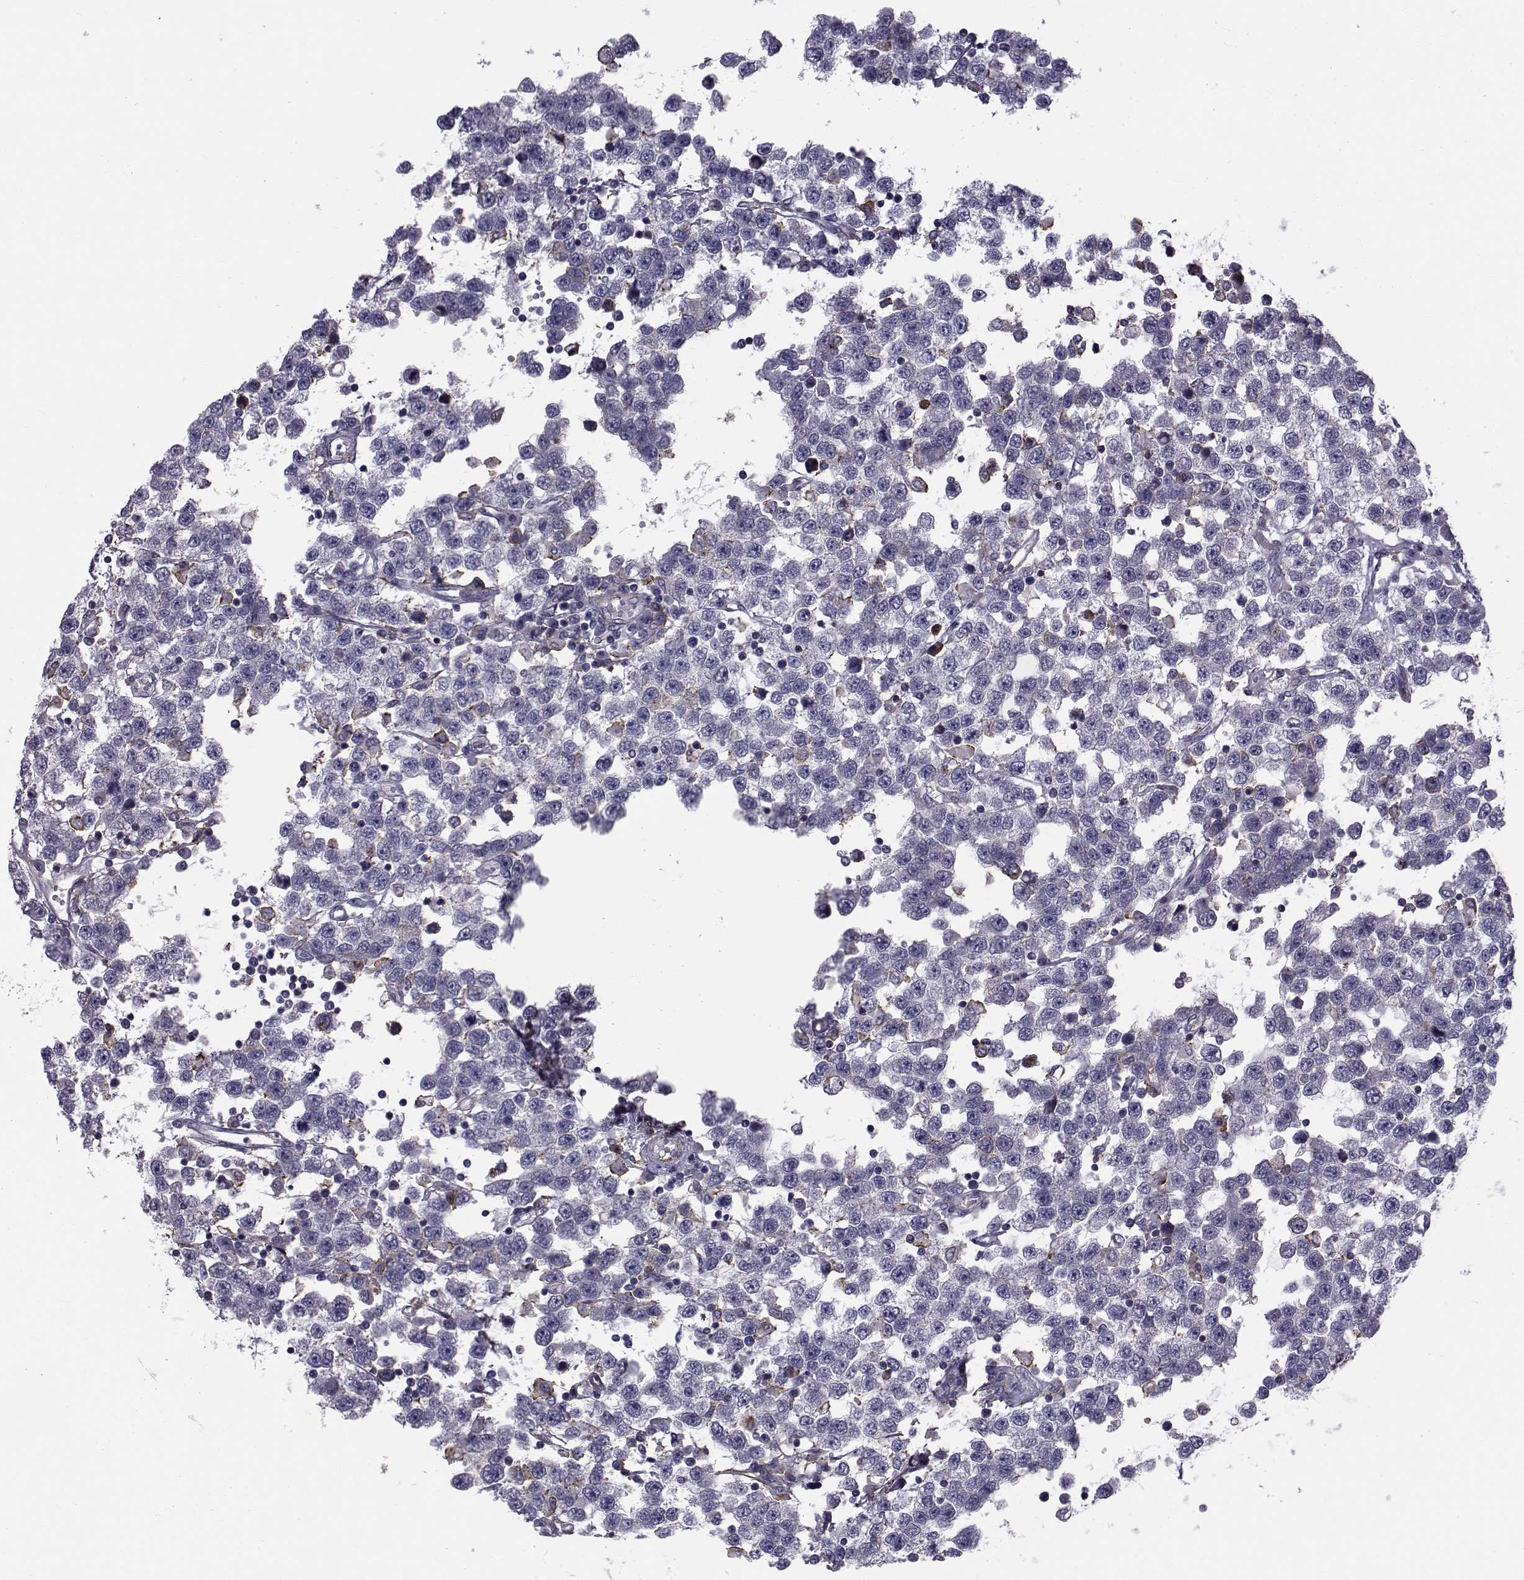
{"staining": {"intensity": "negative", "quantity": "none", "location": "none"}, "tissue": "testis cancer", "cell_type": "Tumor cells", "image_type": "cancer", "snomed": [{"axis": "morphology", "description": "Seminoma, NOS"}, {"axis": "topography", "description": "Testis"}], "caption": "IHC histopathology image of neoplastic tissue: human testis cancer stained with DAB (3,3'-diaminobenzidine) shows no significant protein staining in tumor cells.", "gene": "LRRC27", "patient": {"sex": "male", "age": 34}}